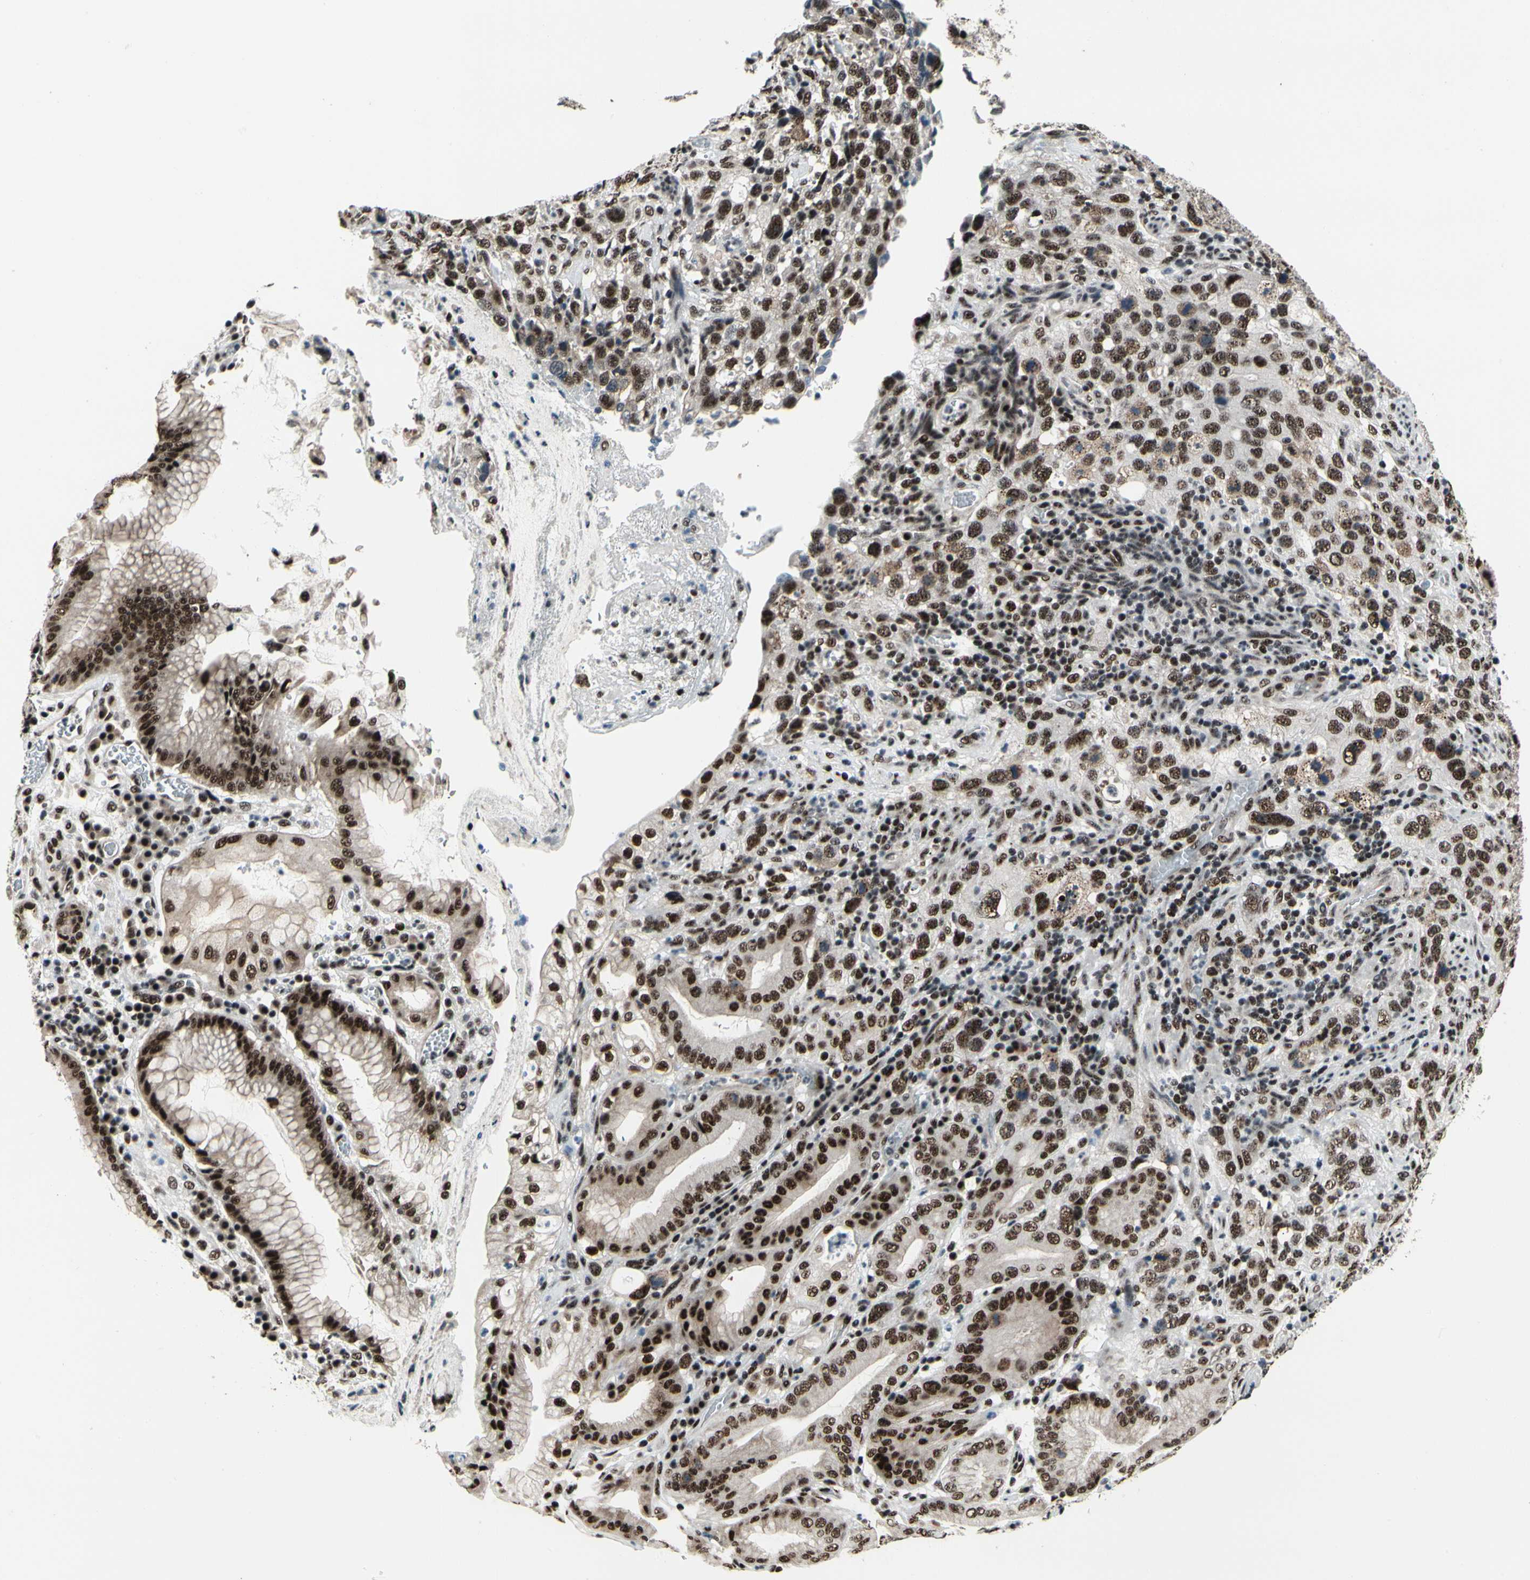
{"staining": {"intensity": "strong", "quantity": ">75%", "location": "nuclear"}, "tissue": "stomach cancer", "cell_type": "Tumor cells", "image_type": "cancer", "snomed": [{"axis": "morphology", "description": "Normal tissue, NOS"}, {"axis": "morphology", "description": "Adenocarcinoma, NOS"}, {"axis": "topography", "description": "Stomach"}], "caption": "A brown stain shows strong nuclear expression of a protein in human stomach cancer (adenocarcinoma) tumor cells. Immunohistochemistry stains the protein in brown and the nuclei are stained blue.", "gene": "SRSF11", "patient": {"sex": "male", "age": 48}}